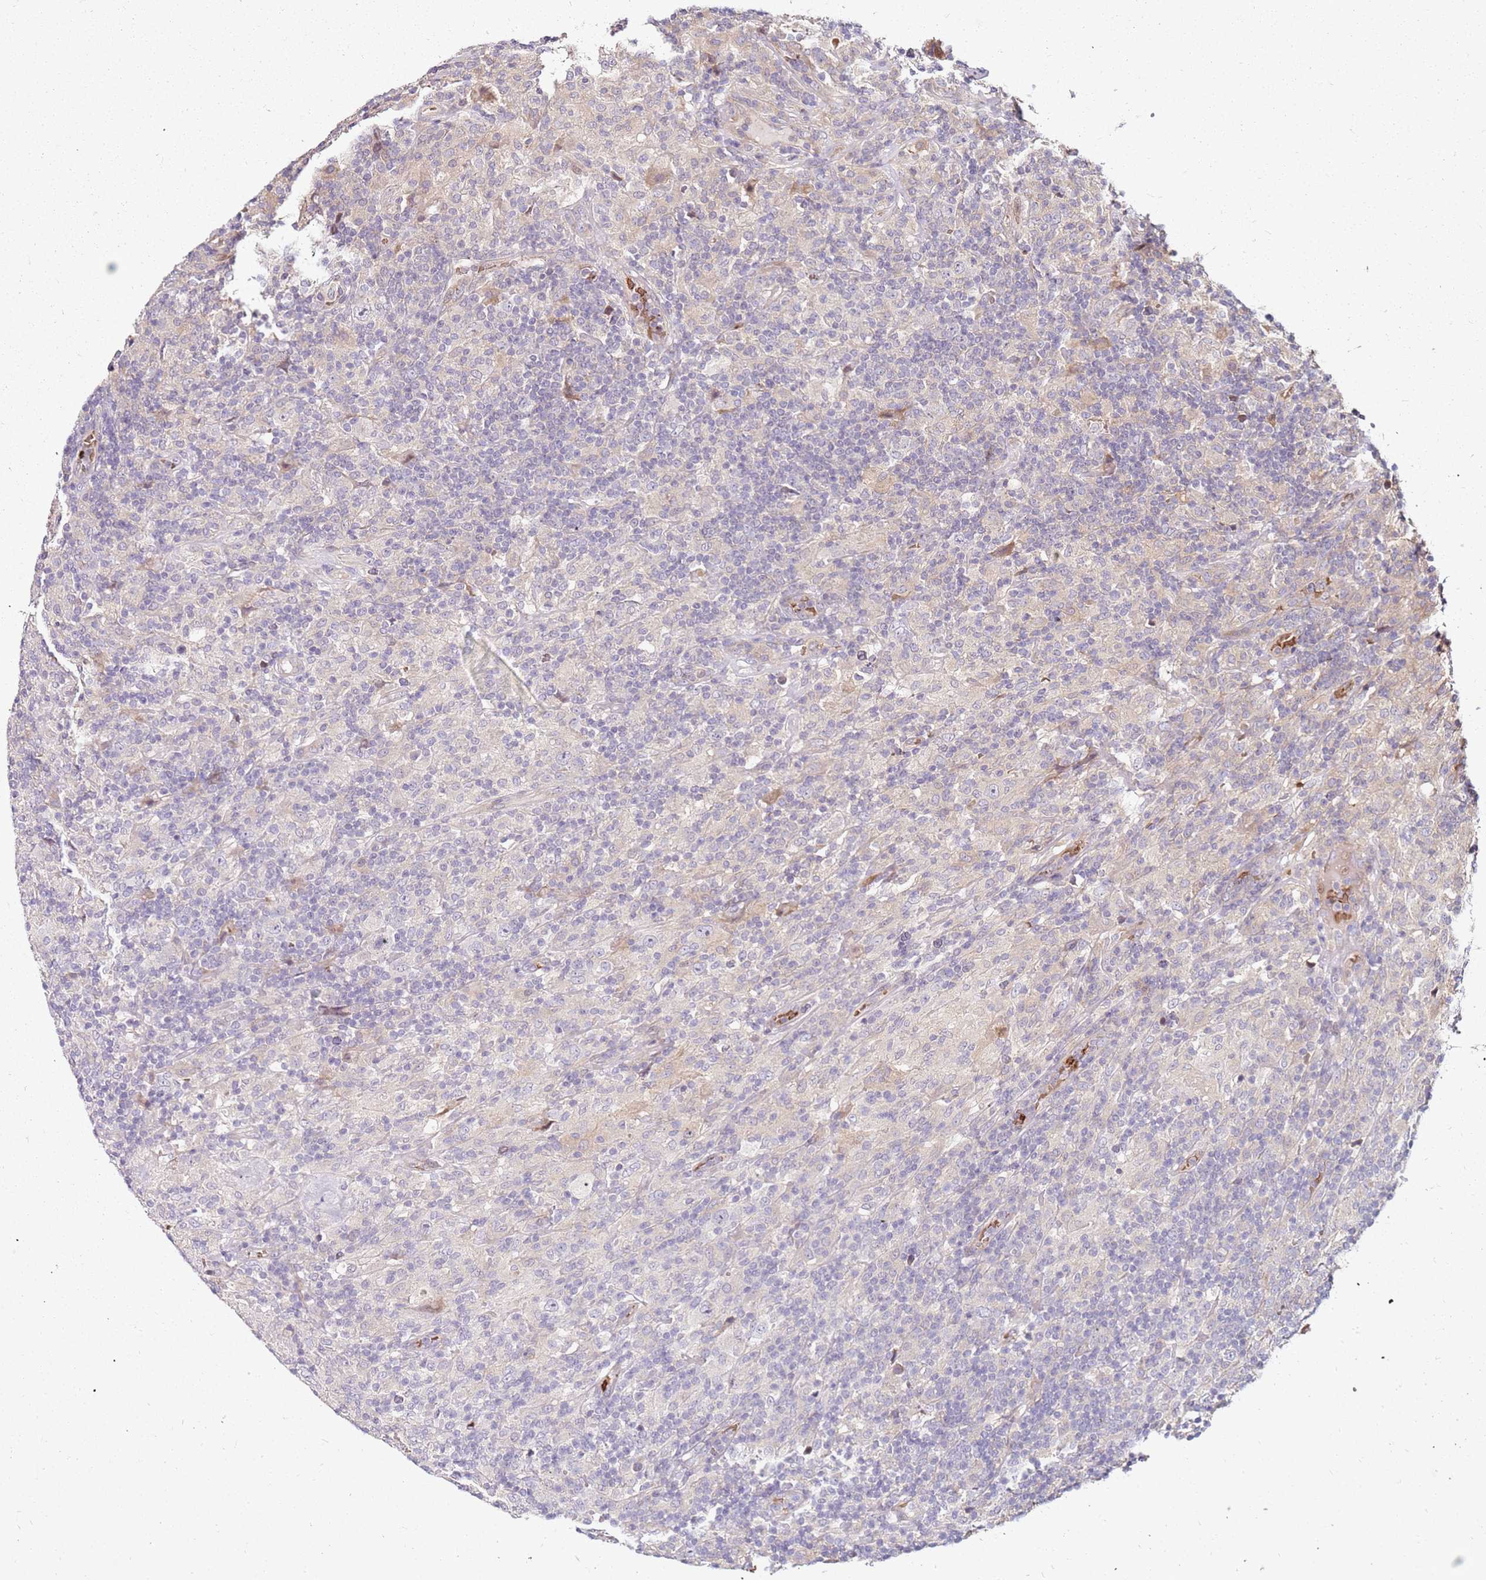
{"staining": {"intensity": "negative", "quantity": "none", "location": "none"}, "tissue": "lymphoma", "cell_type": "Tumor cells", "image_type": "cancer", "snomed": [{"axis": "morphology", "description": "Hodgkin's disease, NOS"}, {"axis": "topography", "description": "Lymph node"}], "caption": "Image shows no protein positivity in tumor cells of Hodgkin's disease tissue. Nuclei are stained in blue.", "gene": "RNF11", "patient": {"sex": "male", "age": 70}}